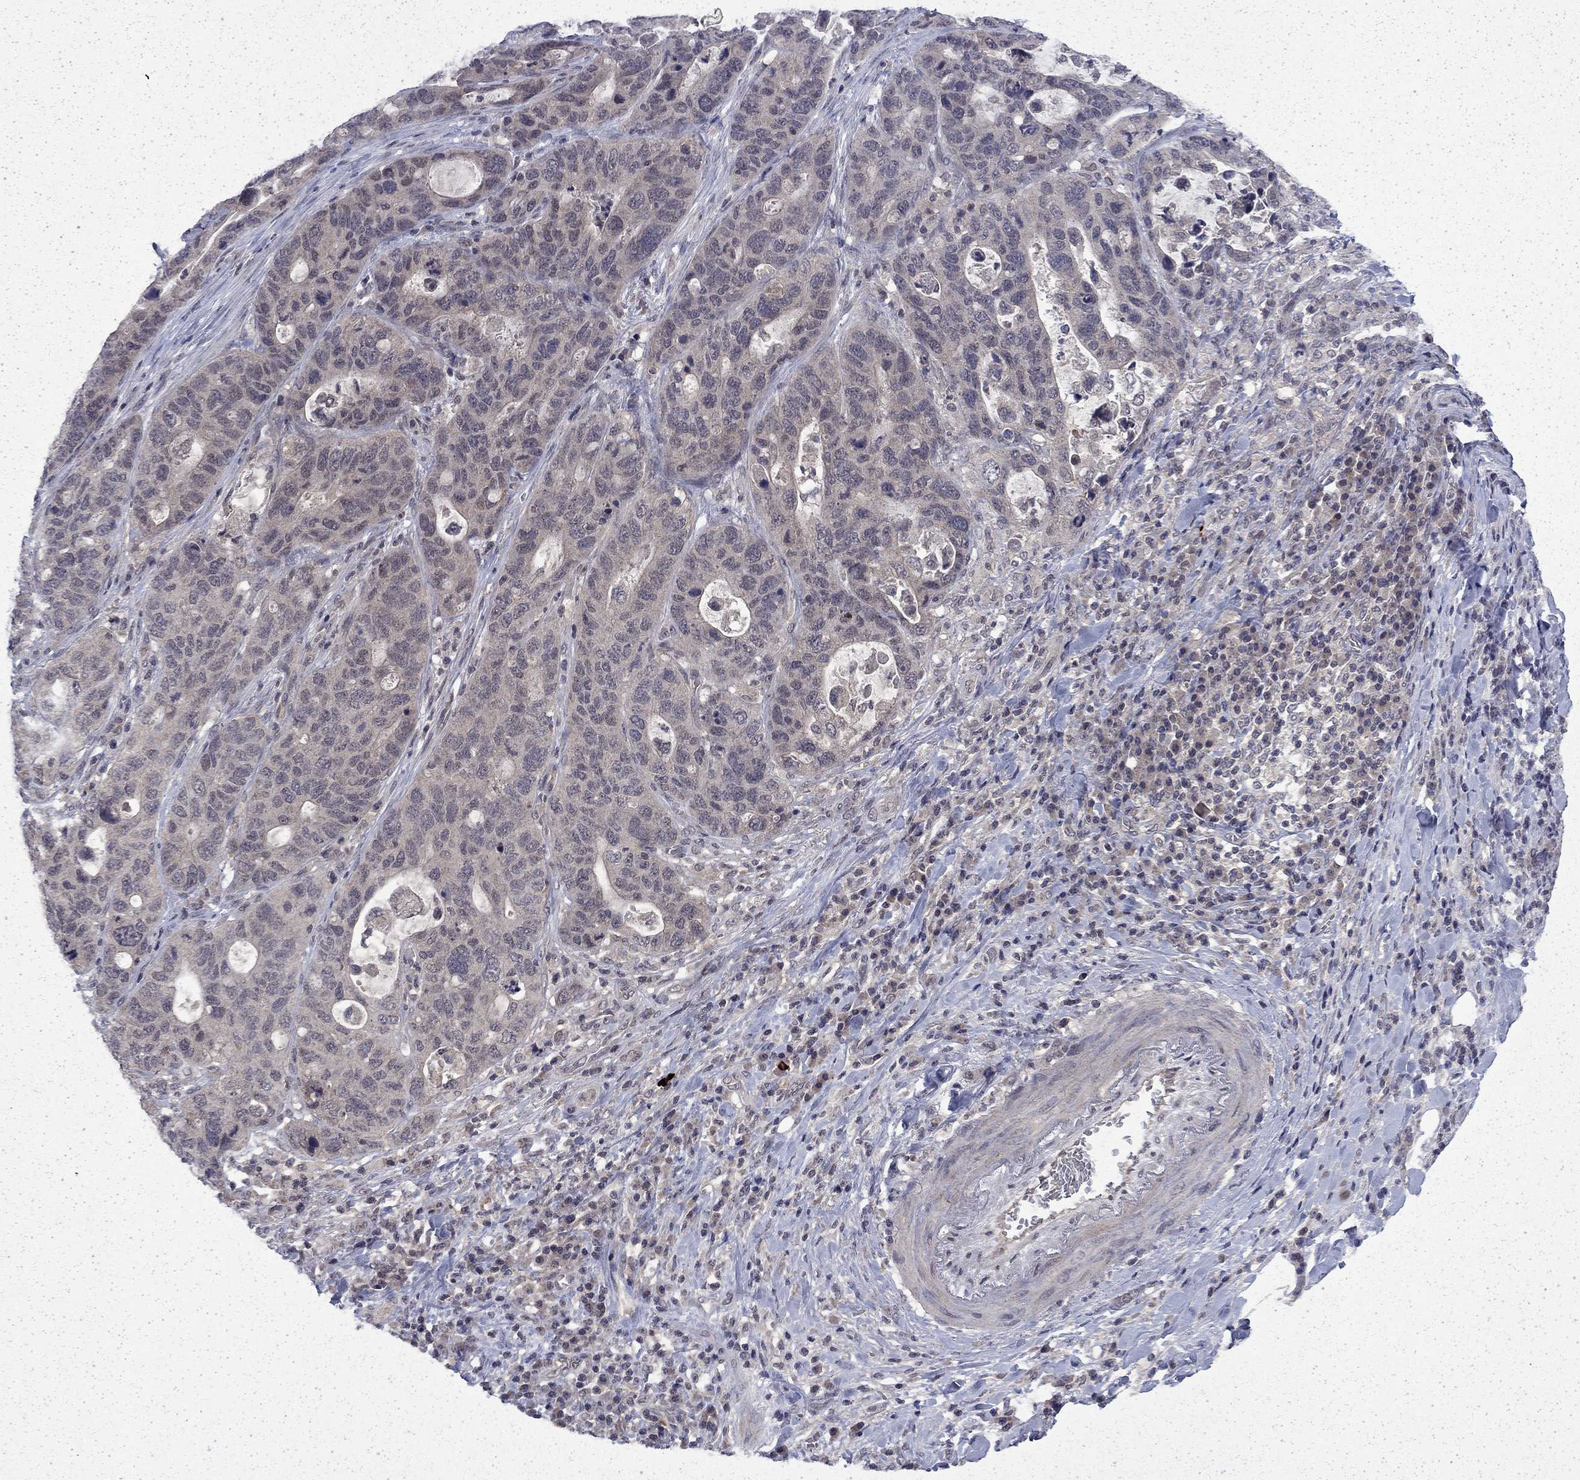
{"staining": {"intensity": "negative", "quantity": "none", "location": "none"}, "tissue": "stomach cancer", "cell_type": "Tumor cells", "image_type": "cancer", "snomed": [{"axis": "morphology", "description": "Adenocarcinoma, NOS"}, {"axis": "topography", "description": "Stomach"}], "caption": "DAB immunohistochemical staining of stomach adenocarcinoma shows no significant expression in tumor cells.", "gene": "CHAT", "patient": {"sex": "male", "age": 54}}